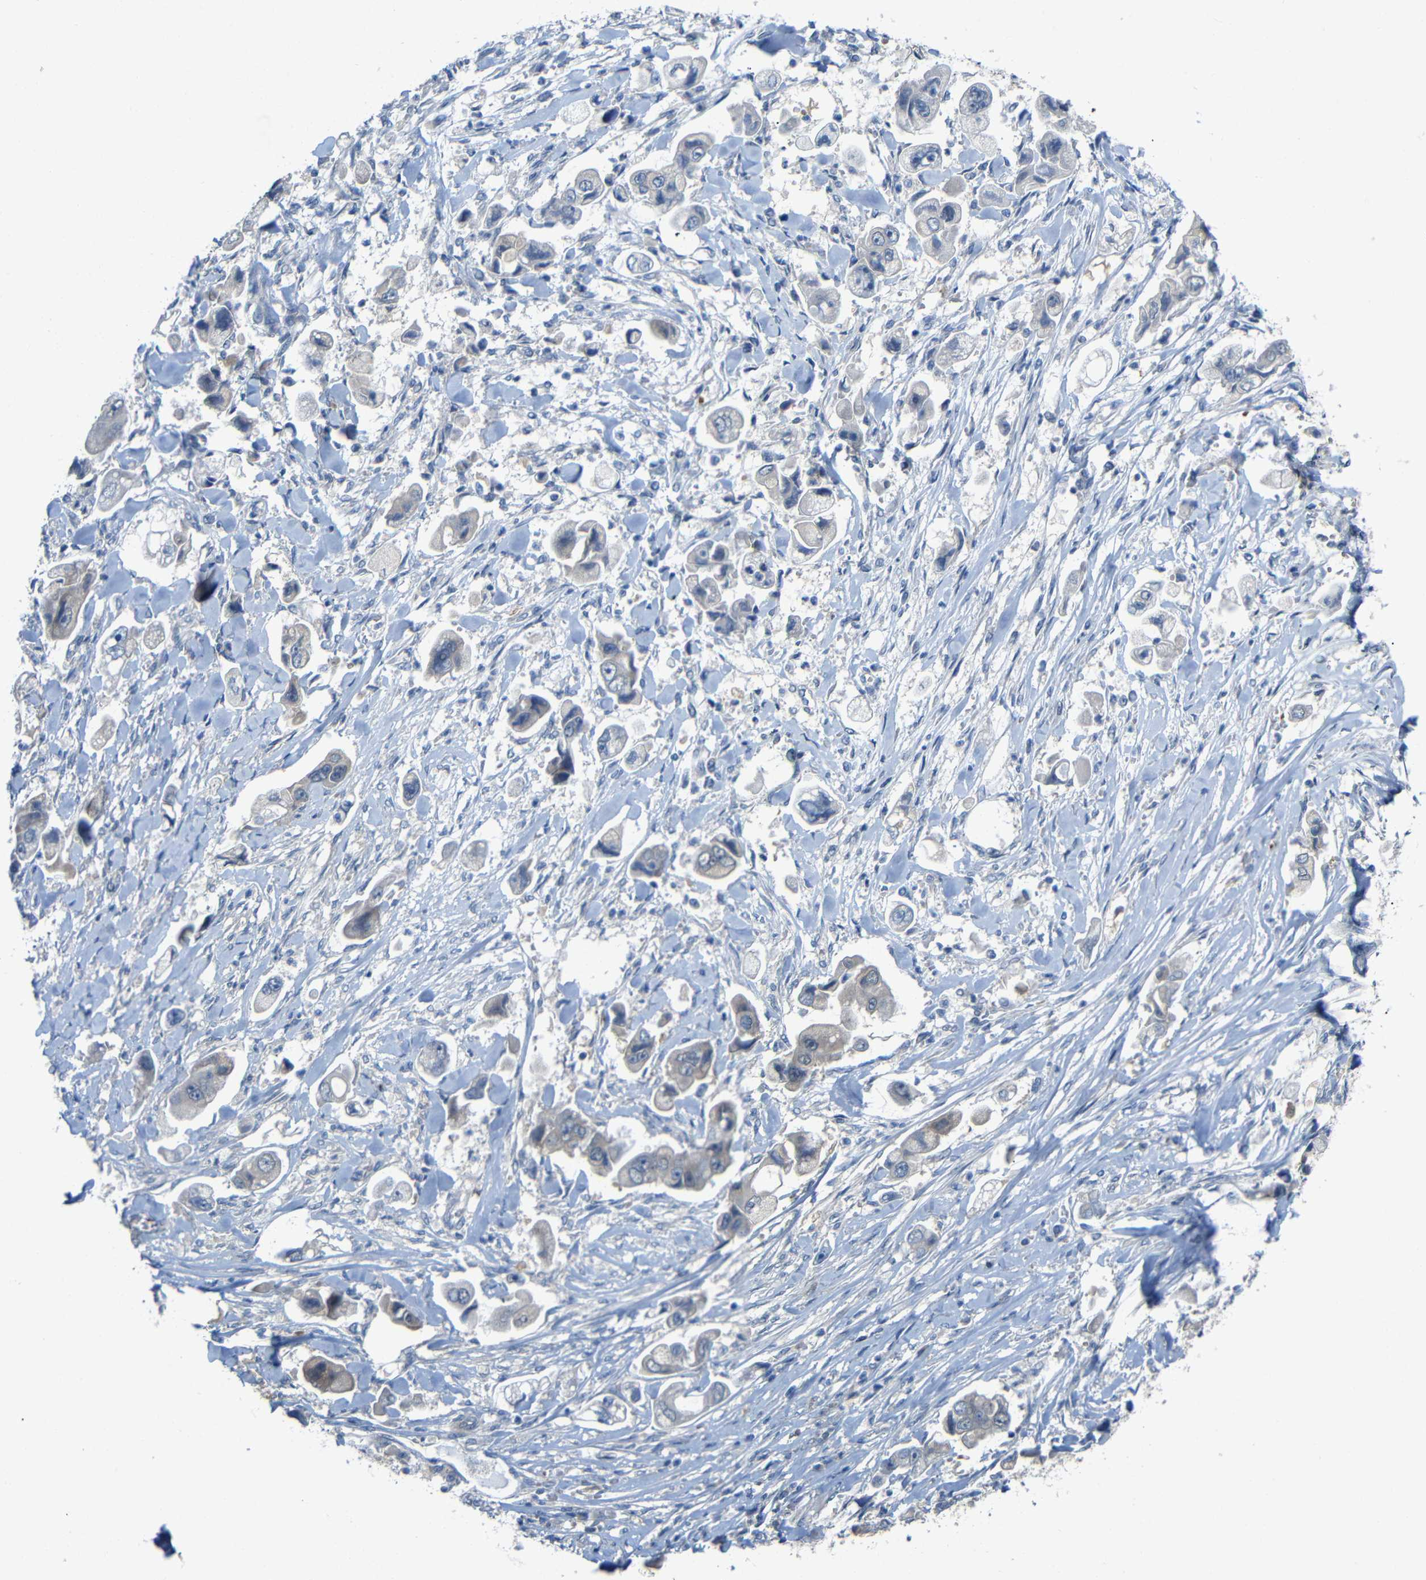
{"staining": {"intensity": "weak", "quantity": "<25%", "location": "cytoplasmic/membranous"}, "tissue": "stomach cancer", "cell_type": "Tumor cells", "image_type": "cancer", "snomed": [{"axis": "morphology", "description": "Adenocarcinoma, NOS"}, {"axis": "topography", "description": "Stomach"}], "caption": "An immunohistochemistry image of adenocarcinoma (stomach) is shown. There is no staining in tumor cells of adenocarcinoma (stomach).", "gene": "TBC1D32", "patient": {"sex": "male", "age": 62}}